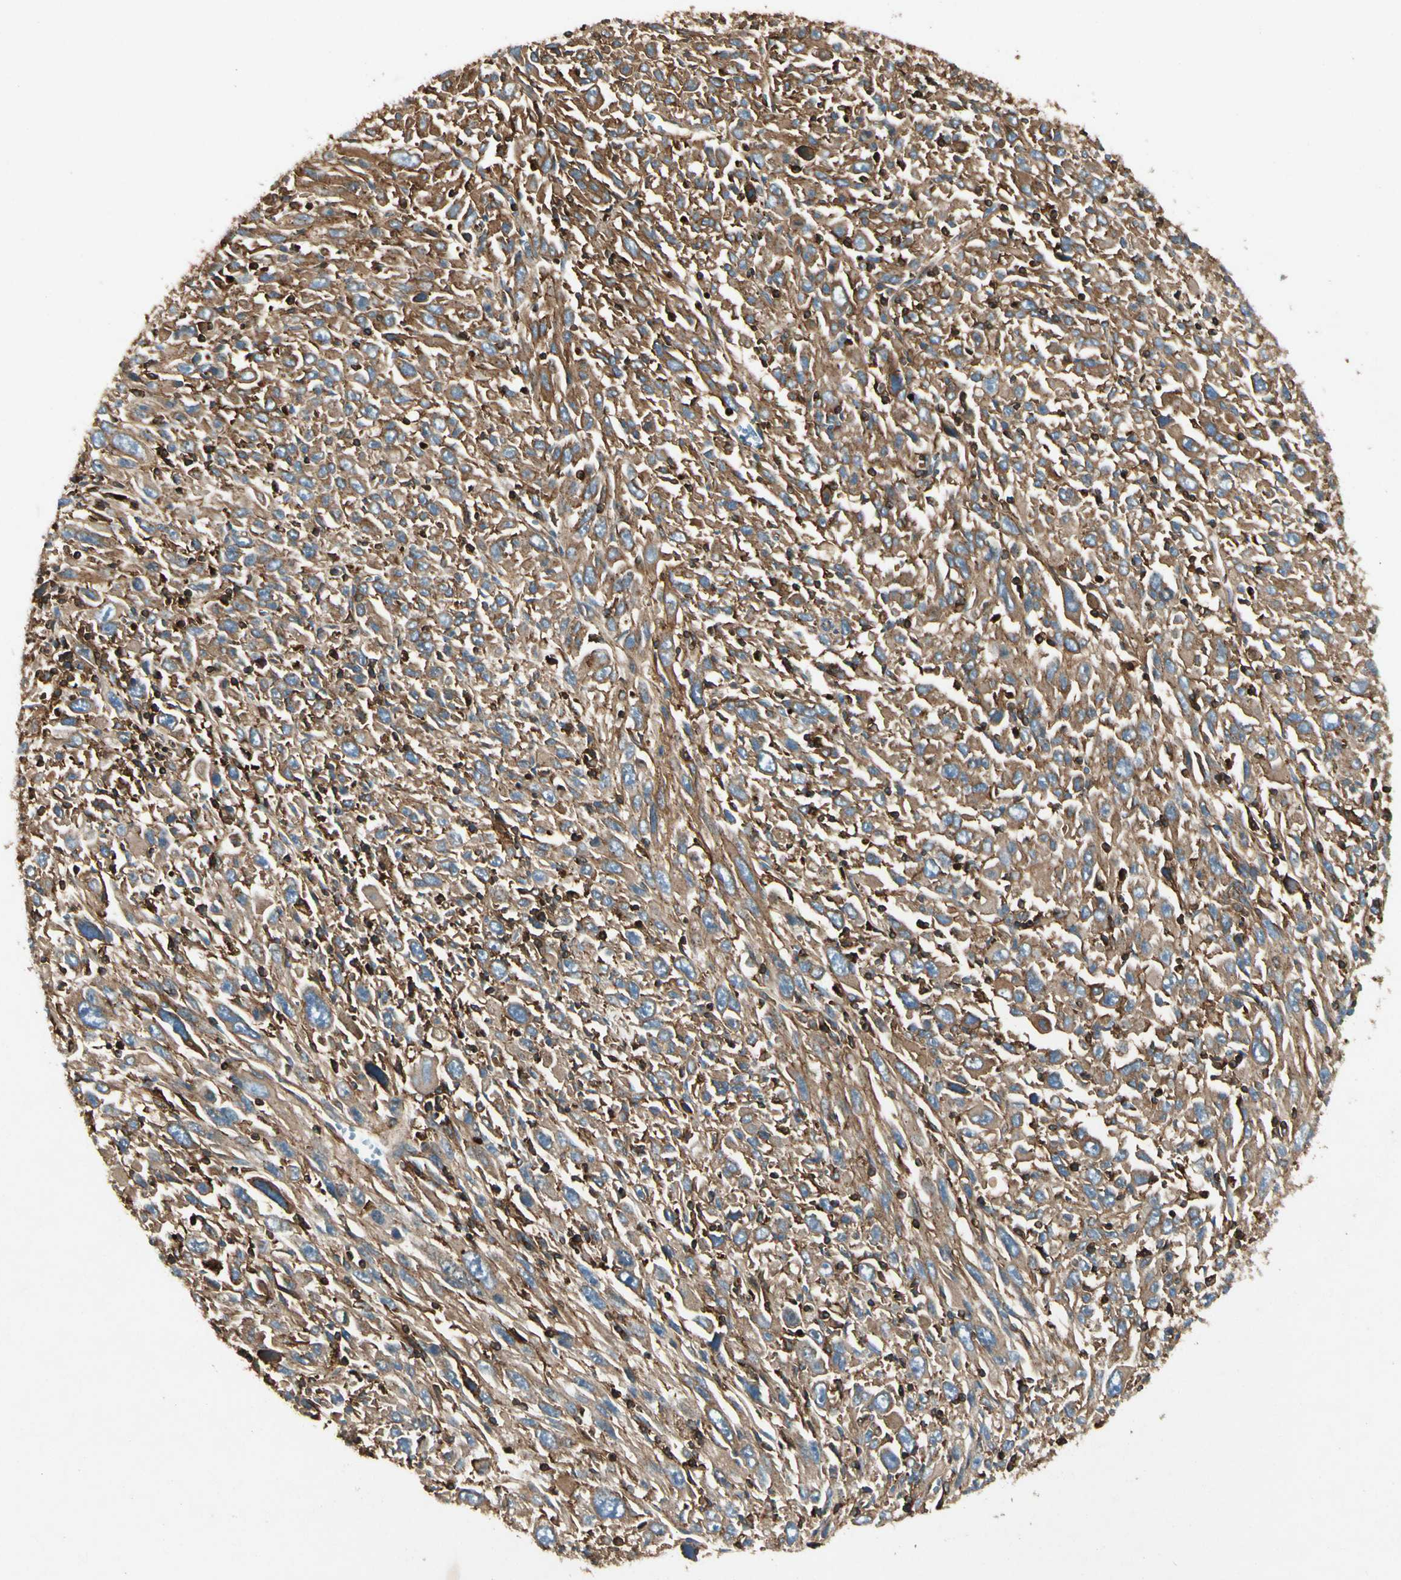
{"staining": {"intensity": "moderate", "quantity": ">75%", "location": "cytoplasmic/membranous"}, "tissue": "melanoma", "cell_type": "Tumor cells", "image_type": "cancer", "snomed": [{"axis": "morphology", "description": "Malignant melanoma, Metastatic site"}, {"axis": "topography", "description": "Skin"}], "caption": "There is medium levels of moderate cytoplasmic/membranous positivity in tumor cells of malignant melanoma (metastatic site), as demonstrated by immunohistochemical staining (brown color).", "gene": "ARPC2", "patient": {"sex": "female", "age": 56}}